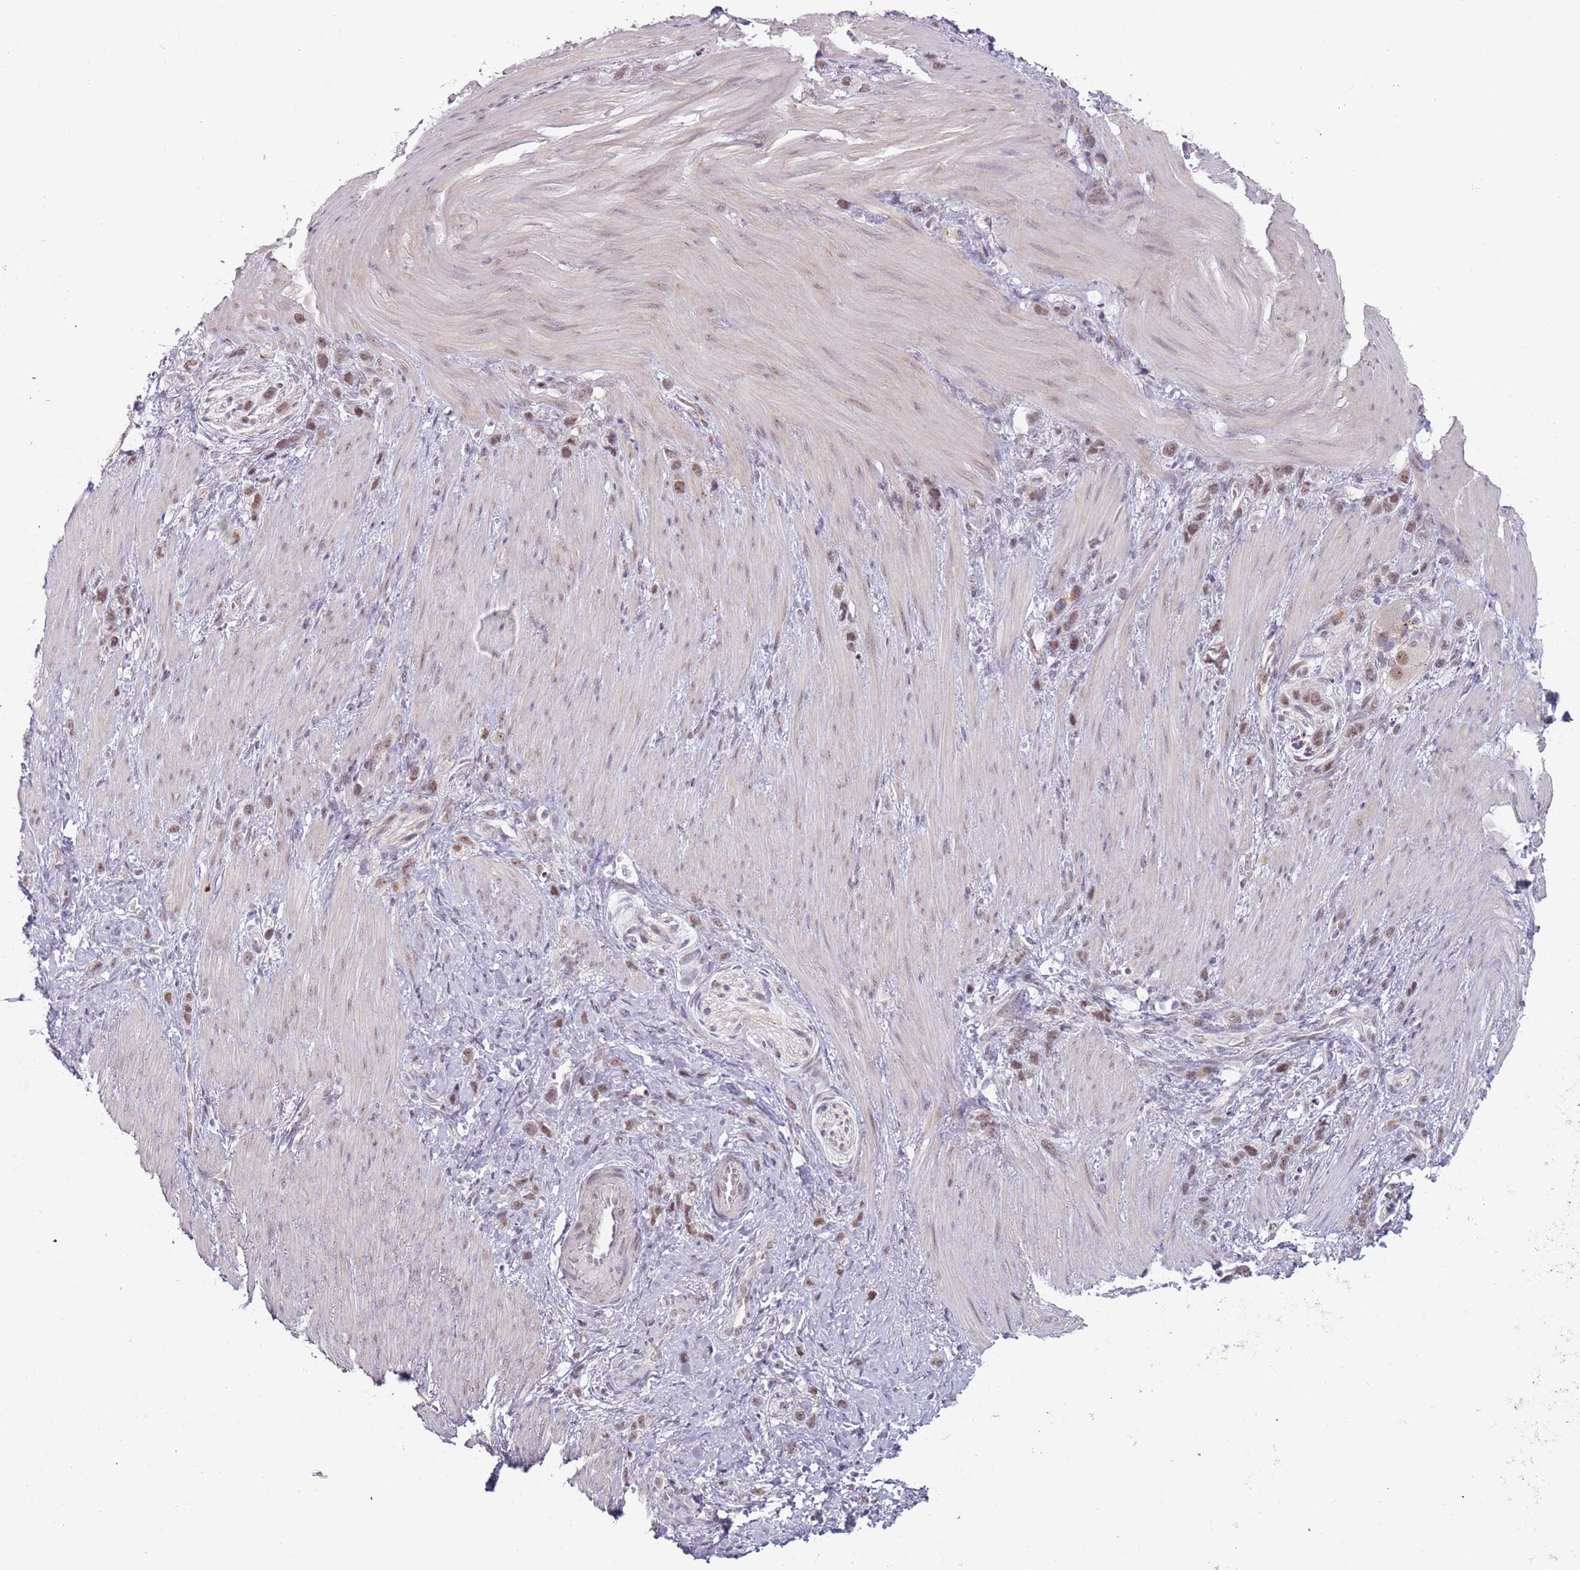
{"staining": {"intensity": "weak", "quantity": ">75%", "location": "nuclear"}, "tissue": "stomach cancer", "cell_type": "Tumor cells", "image_type": "cancer", "snomed": [{"axis": "morphology", "description": "Adenocarcinoma, NOS"}, {"axis": "topography", "description": "Stomach"}], "caption": "The histopathology image reveals staining of stomach adenocarcinoma, revealing weak nuclear protein staining (brown color) within tumor cells.", "gene": "REXO4", "patient": {"sex": "female", "age": 65}}